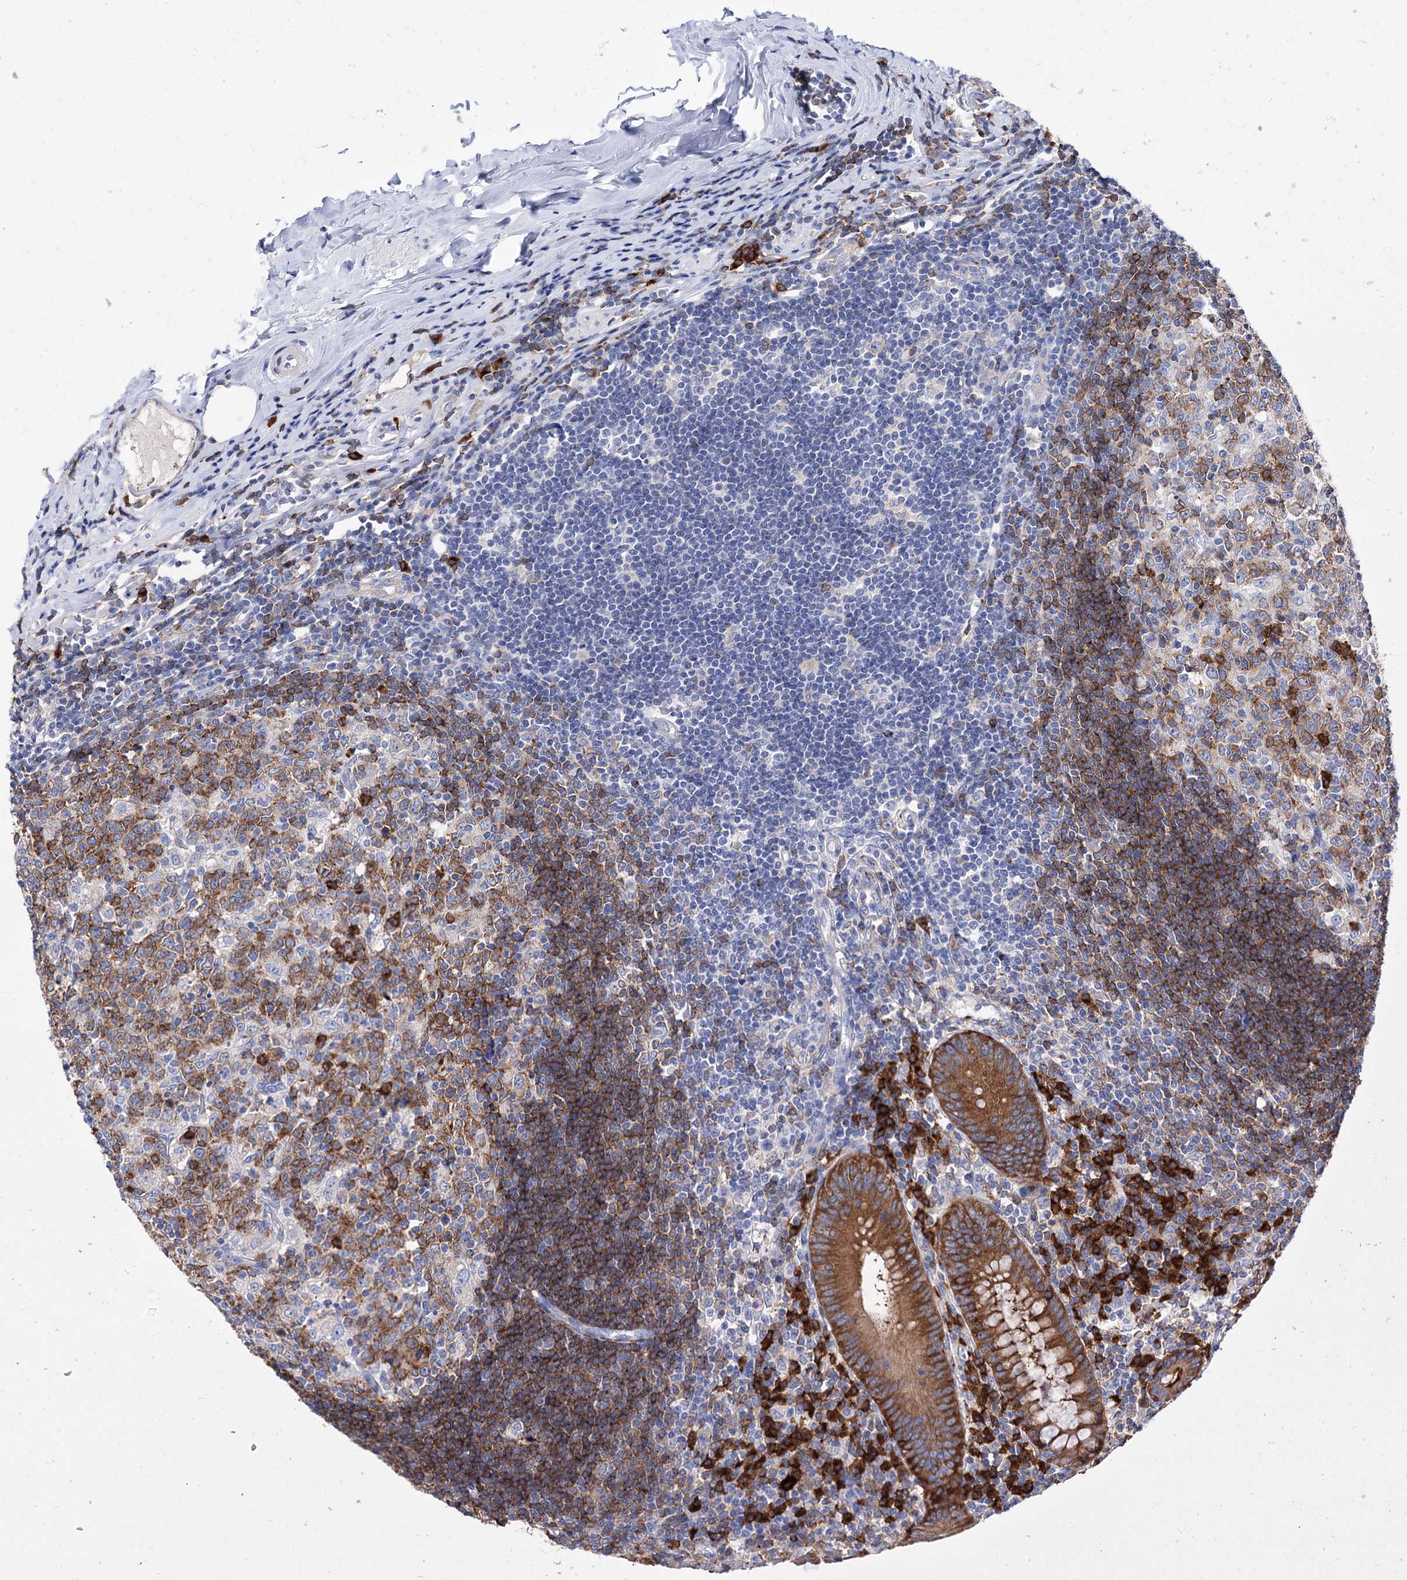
{"staining": {"intensity": "strong", "quantity": ">75%", "location": "cytoplasmic/membranous"}, "tissue": "appendix", "cell_type": "Glandular cells", "image_type": "normal", "snomed": [{"axis": "morphology", "description": "Normal tissue, NOS"}, {"axis": "topography", "description": "Appendix"}], "caption": "Immunohistochemical staining of benign human appendix reveals >75% levels of strong cytoplasmic/membranous protein staining in about >75% of glandular cells.", "gene": "BBS4", "patient": {"sex": "female", "age": 54}}